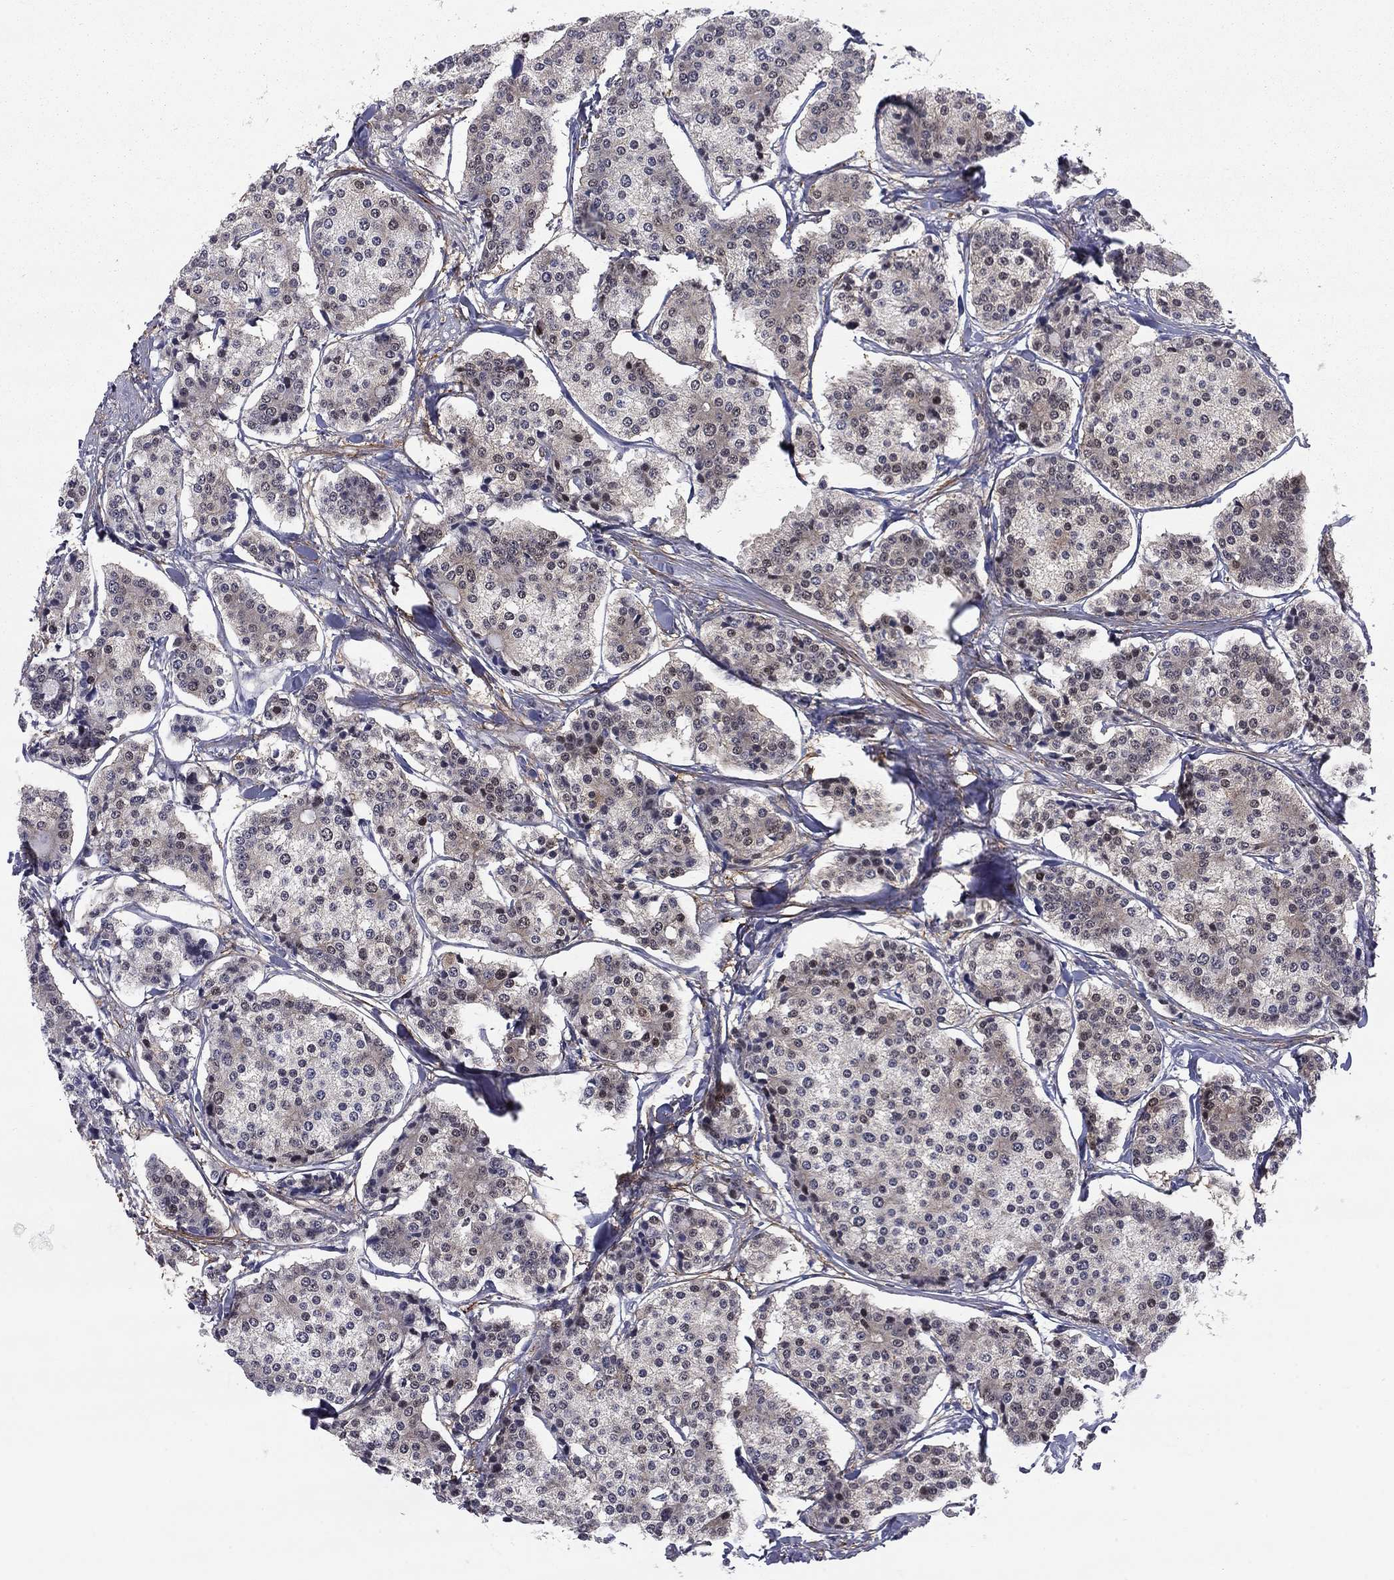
{"staining": {"intensity": "negative", "quantity": "none", "location": "none"}, "tissue": "carcinoid", "cell_type": "Tumor cells", "image_type": "cancer", "snomed": [{"axis": "morphology", "description": "Carcinoid, malignant, NOS"}, {"axis": "topography", "description": "Small intestine"}], "caption": "Image shows no significant protein positivity in tumor cells of carcinoid.", "gene": "REXO5", "patient": {"sex": "female", "age": 65}}